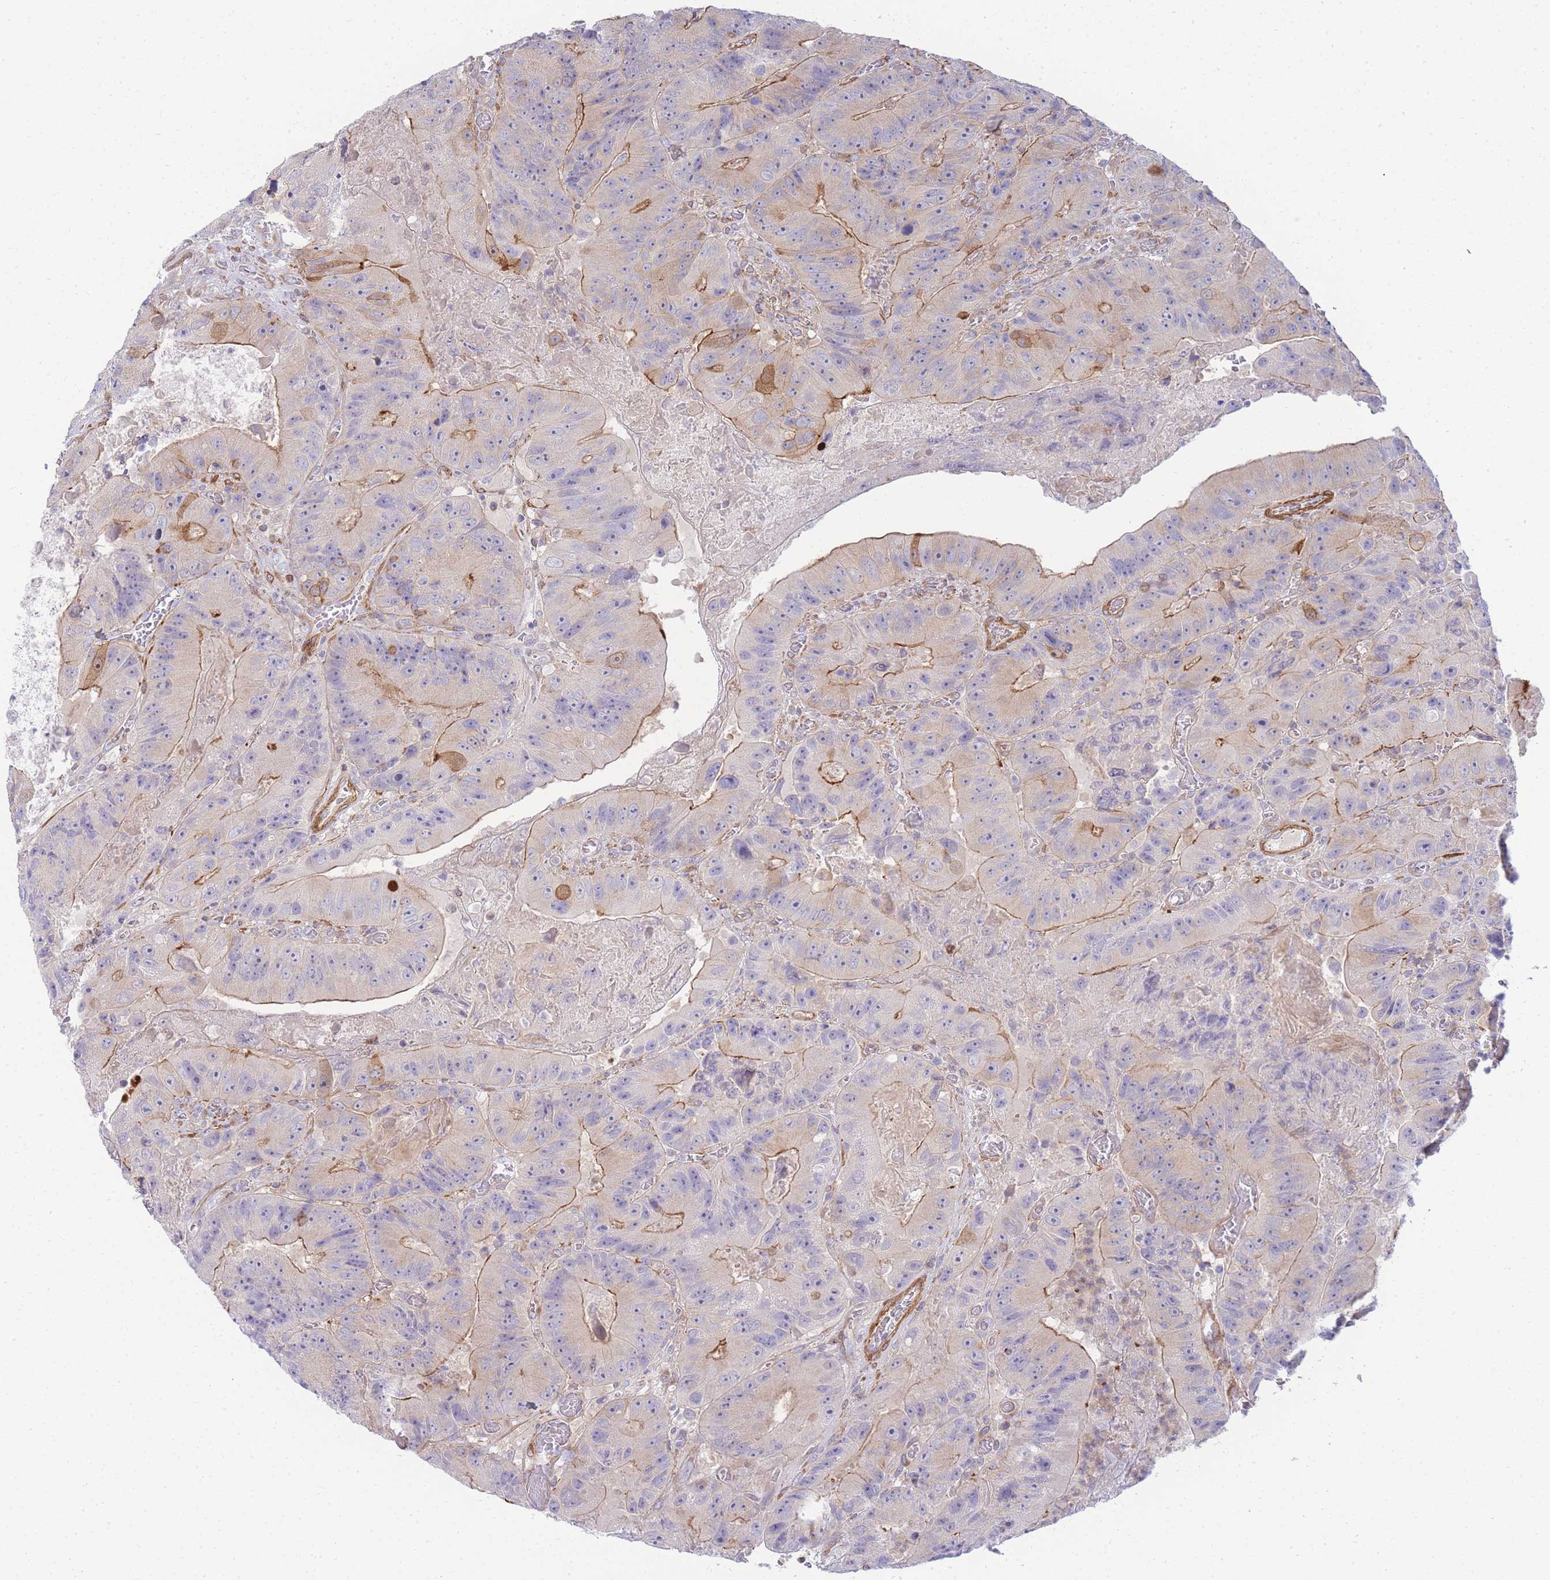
{"staining": {"intensity": "moderate", "quantity": "25%-75%", "location": "cytoplasmic/membranous"}, "tissue": "colorectal cancer", "cell_type": "Tumor cells", "image_type": "cancer", "snomed": [{"axis": "morphology", "description": "Adenocarcinoma, NOS"}, {"axis": "topography", "description": "Colon"}], "caption": "This photomicrograph displays immunohistochemistry staining of colorectal cancer, with medium moderate cytoplasmic/membranous expression in approximately 25%-75% of tumor cells.", "gene": "FBN3", "patient": {"sex": "female", "age": 86}}